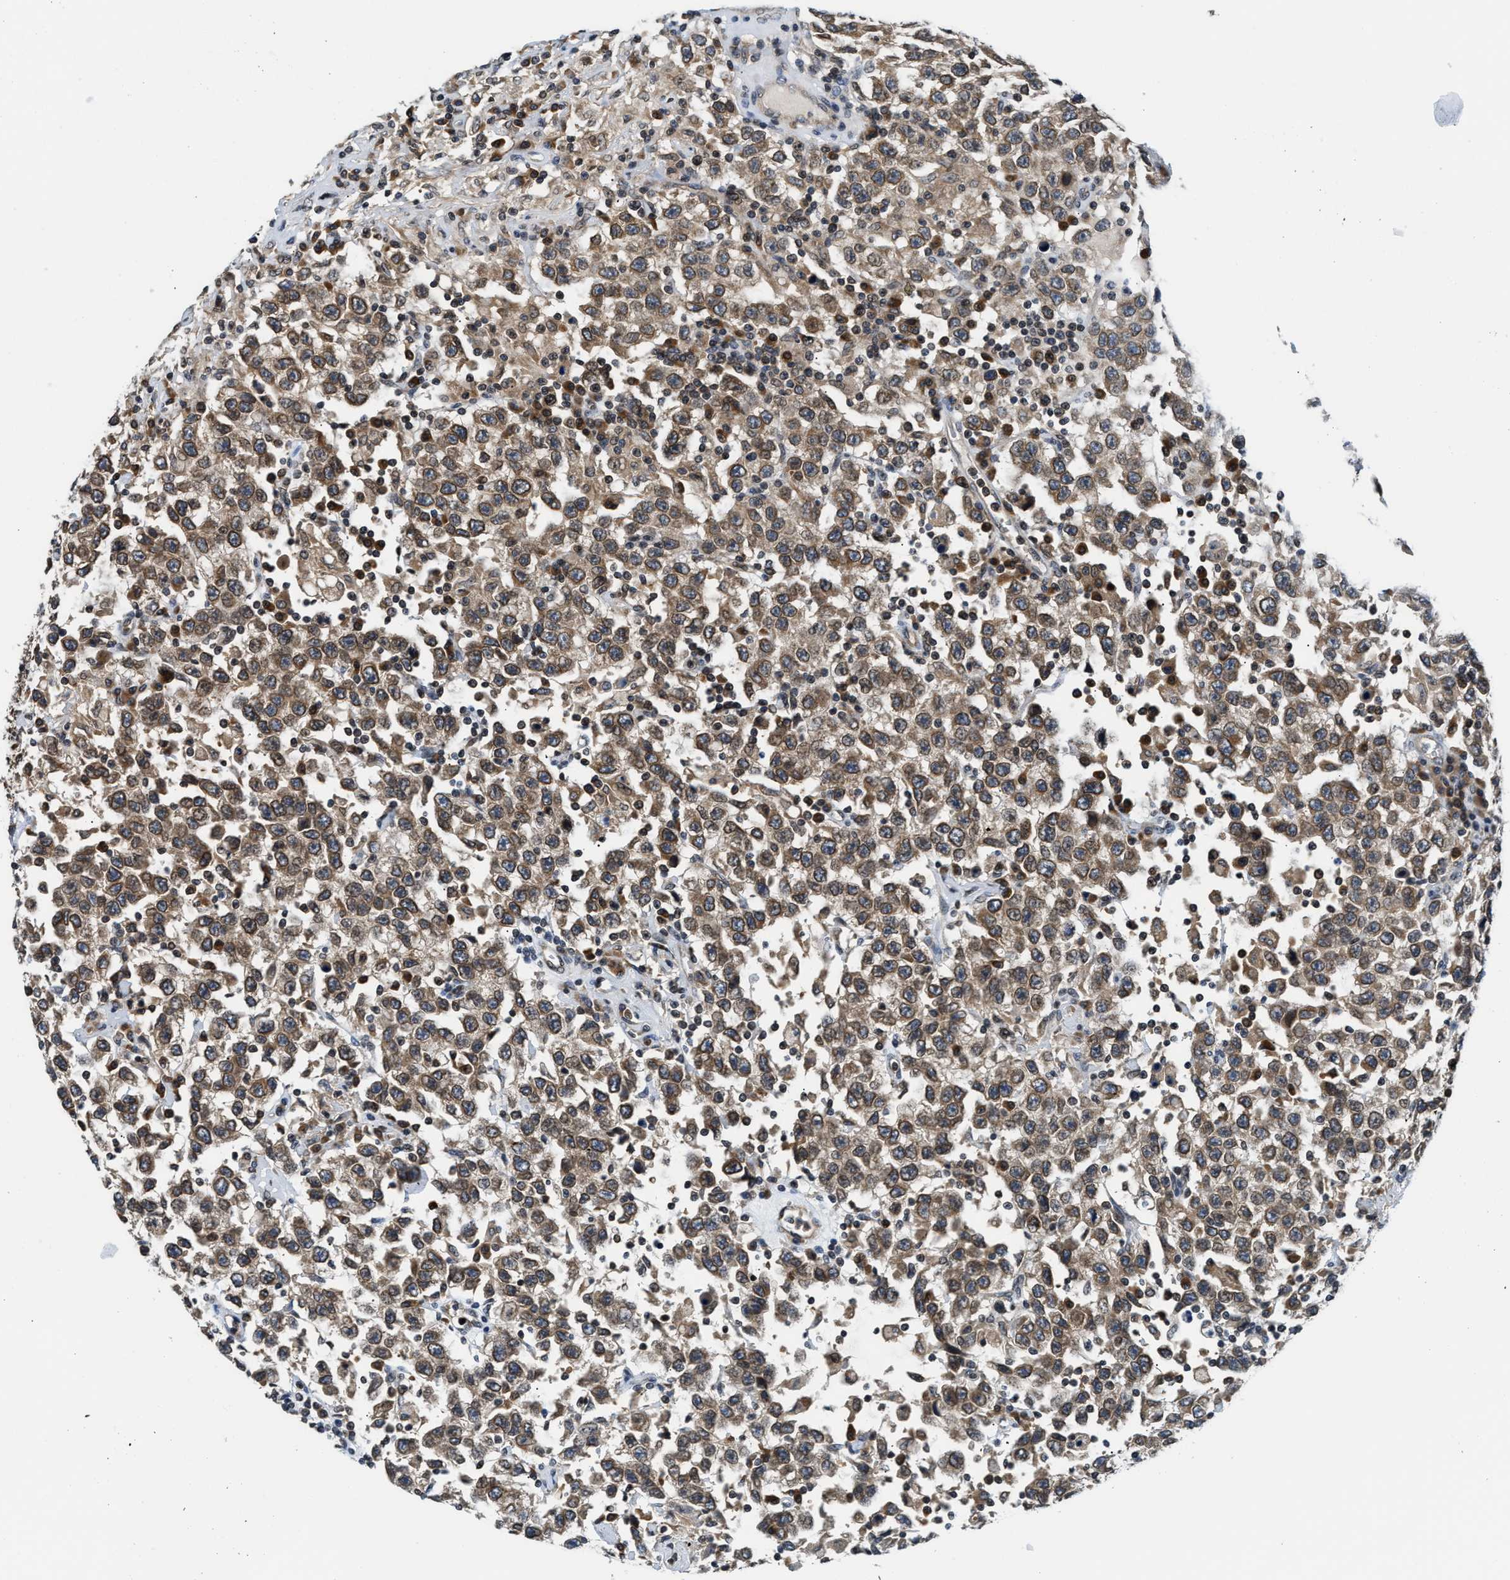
{"staining": {"intensity": "moderate", "quantity": ">75%", "location": "cytoplasmic/membranous"}, "tissue": "testis cancer", "cell_type": "Tumor cells", "image_type": "cancer", "snomed": [{"axis": "morphology", "description": "Seminoma, NOS"}, {"axis": "topography", "description": "Testis"}], "caption": "Testis cancer (seminoma) tissue shows moderate cytoplasmic/membranous positivity in approximately >75% of tumor cells (IHC, brightfield microscopy, high magnification).", "gene": "RAB29", "patient": {"sex": "male", "age": 41}}